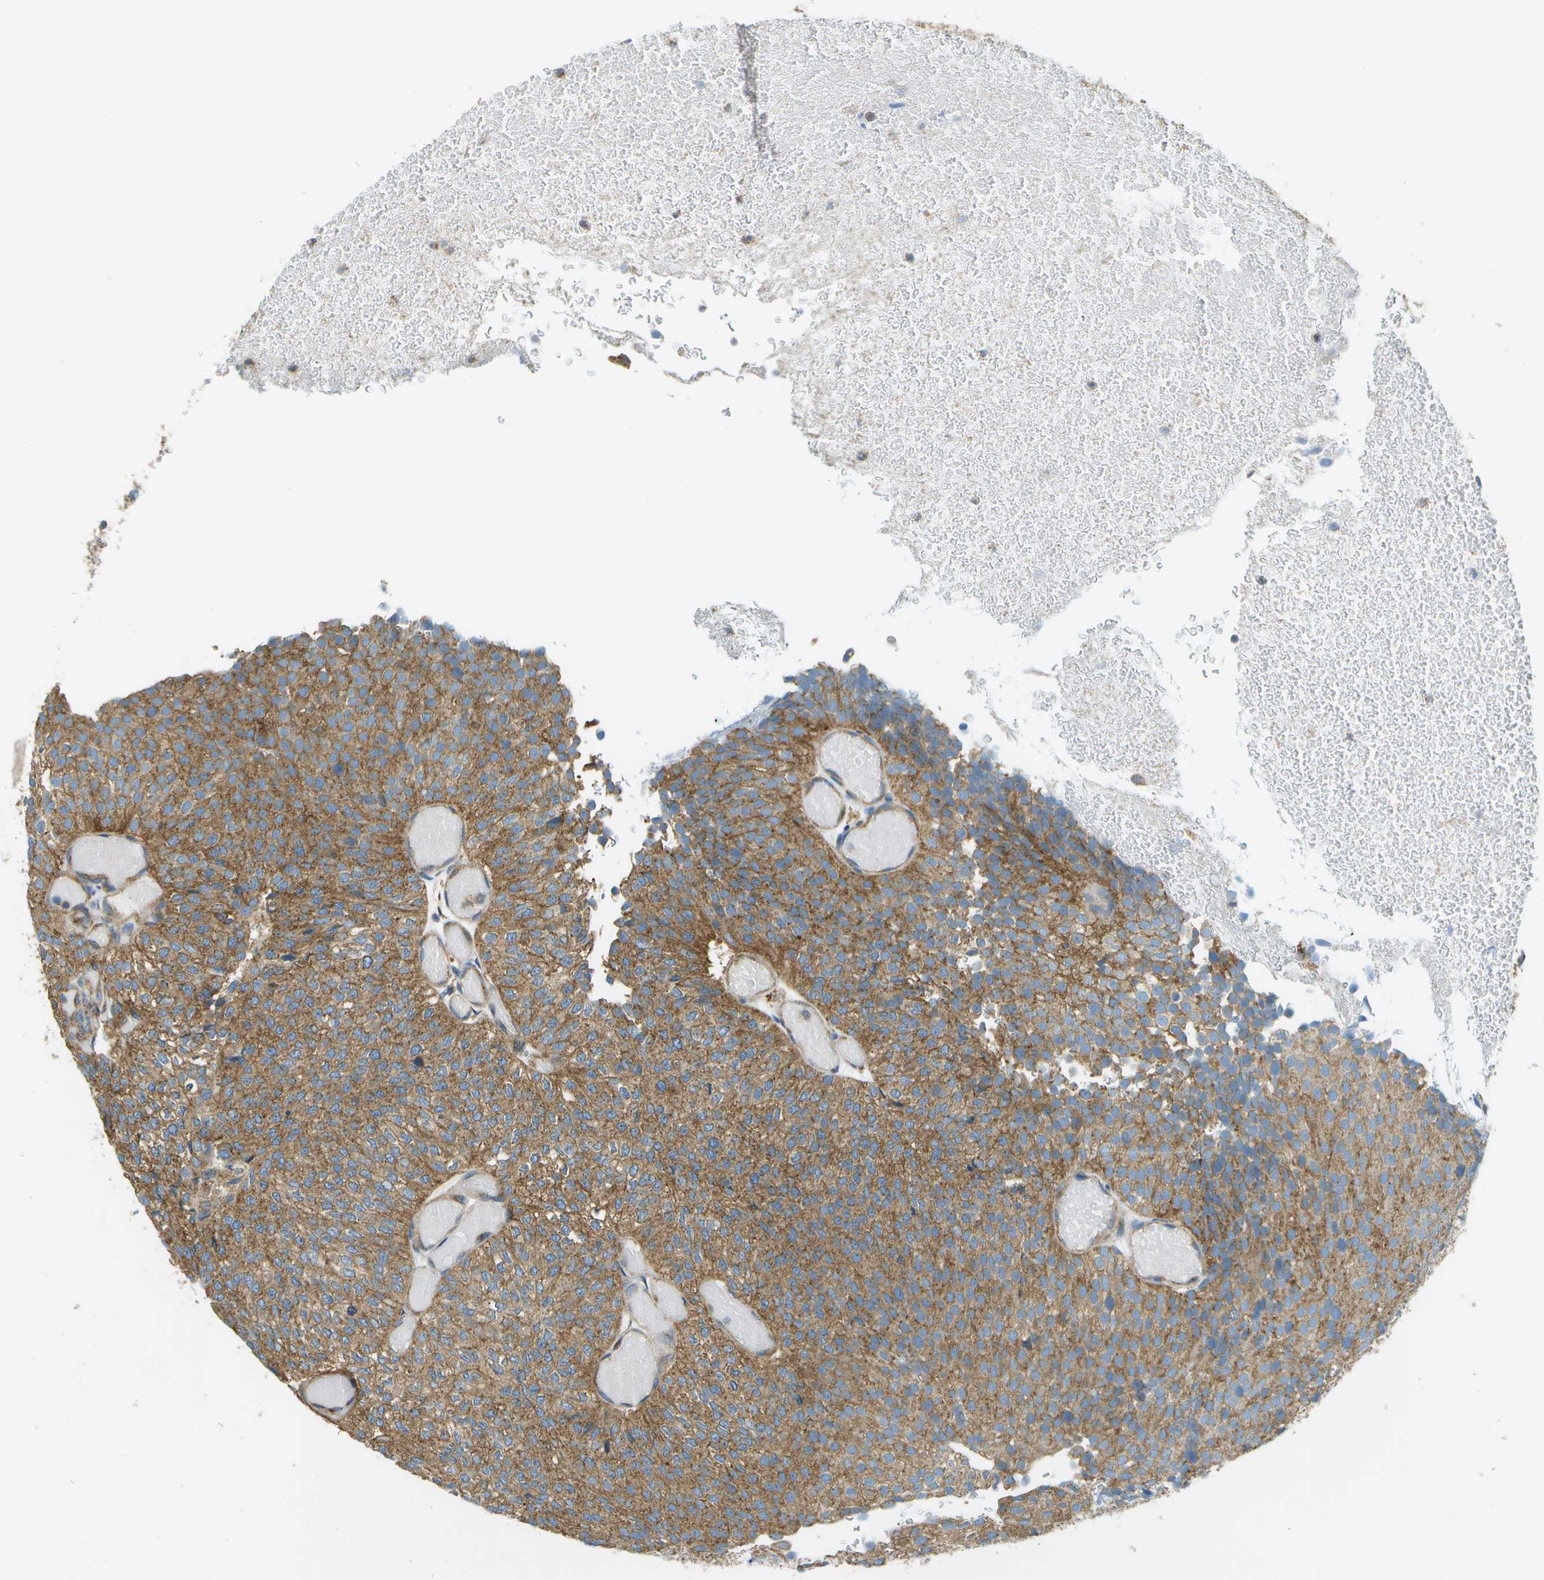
{"staining": {"intensity": "moderate", "quantity": ">75%", "location": "cytoplasmic/membranous"}, "tissue": "urothelial cancer", "cell_type": "Tumor cells", "image_type": "cancer", "snomed": [{"axis": "morphology", "description": "Urothelial carcinoma, Low grade"}, {"axis": "topography", "description": "Urinary bladder"}], "caption": "Low-grade urothelial carcinoma stained for a protein (brown) shows moderate cytoplasmic/membranous positive staining in approximately >75% of tumor cells.", "gene": "CLTC", "patient": {"sex": "male", "age": 78}}